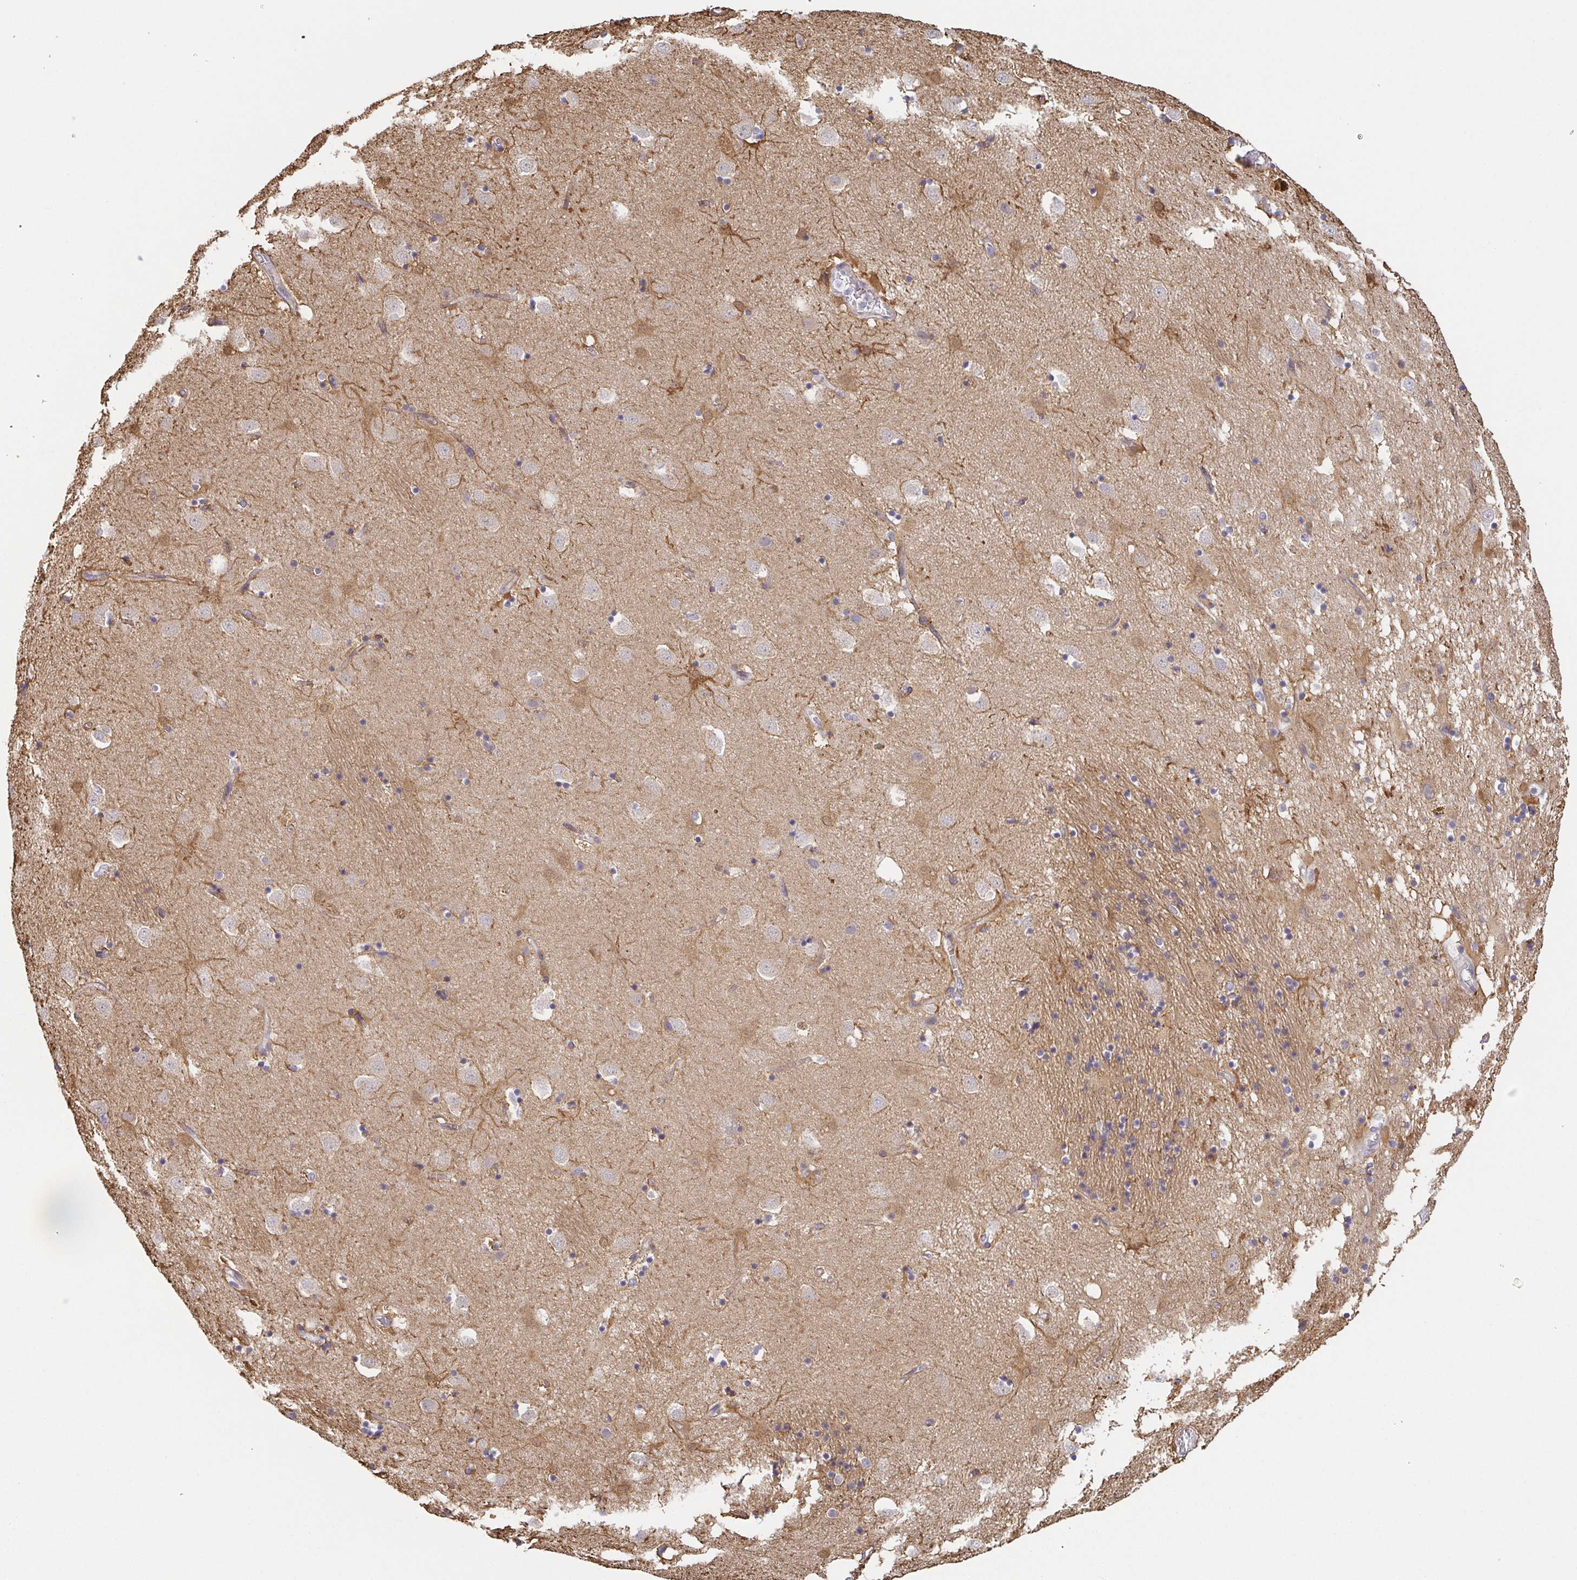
{"staining": {"intensity": "weak", "quantity": "<25%", "location": "cytoplasmic/membranous"}, "tissue": "caudate", "cell_type": "Glial cells", "image_type": "normal", "snomed": [{"axis": "morphology", "description": "Normal tissue, NOS"}, {"axis": "topography", "description": "Lateral ventricle wall"}], "caption": "Protein analysis of unremarkable caudate exhibits no significant staining in glial cells.", "gene": "BCL2L1", "patient": {"sex": "male", "age": 58}}